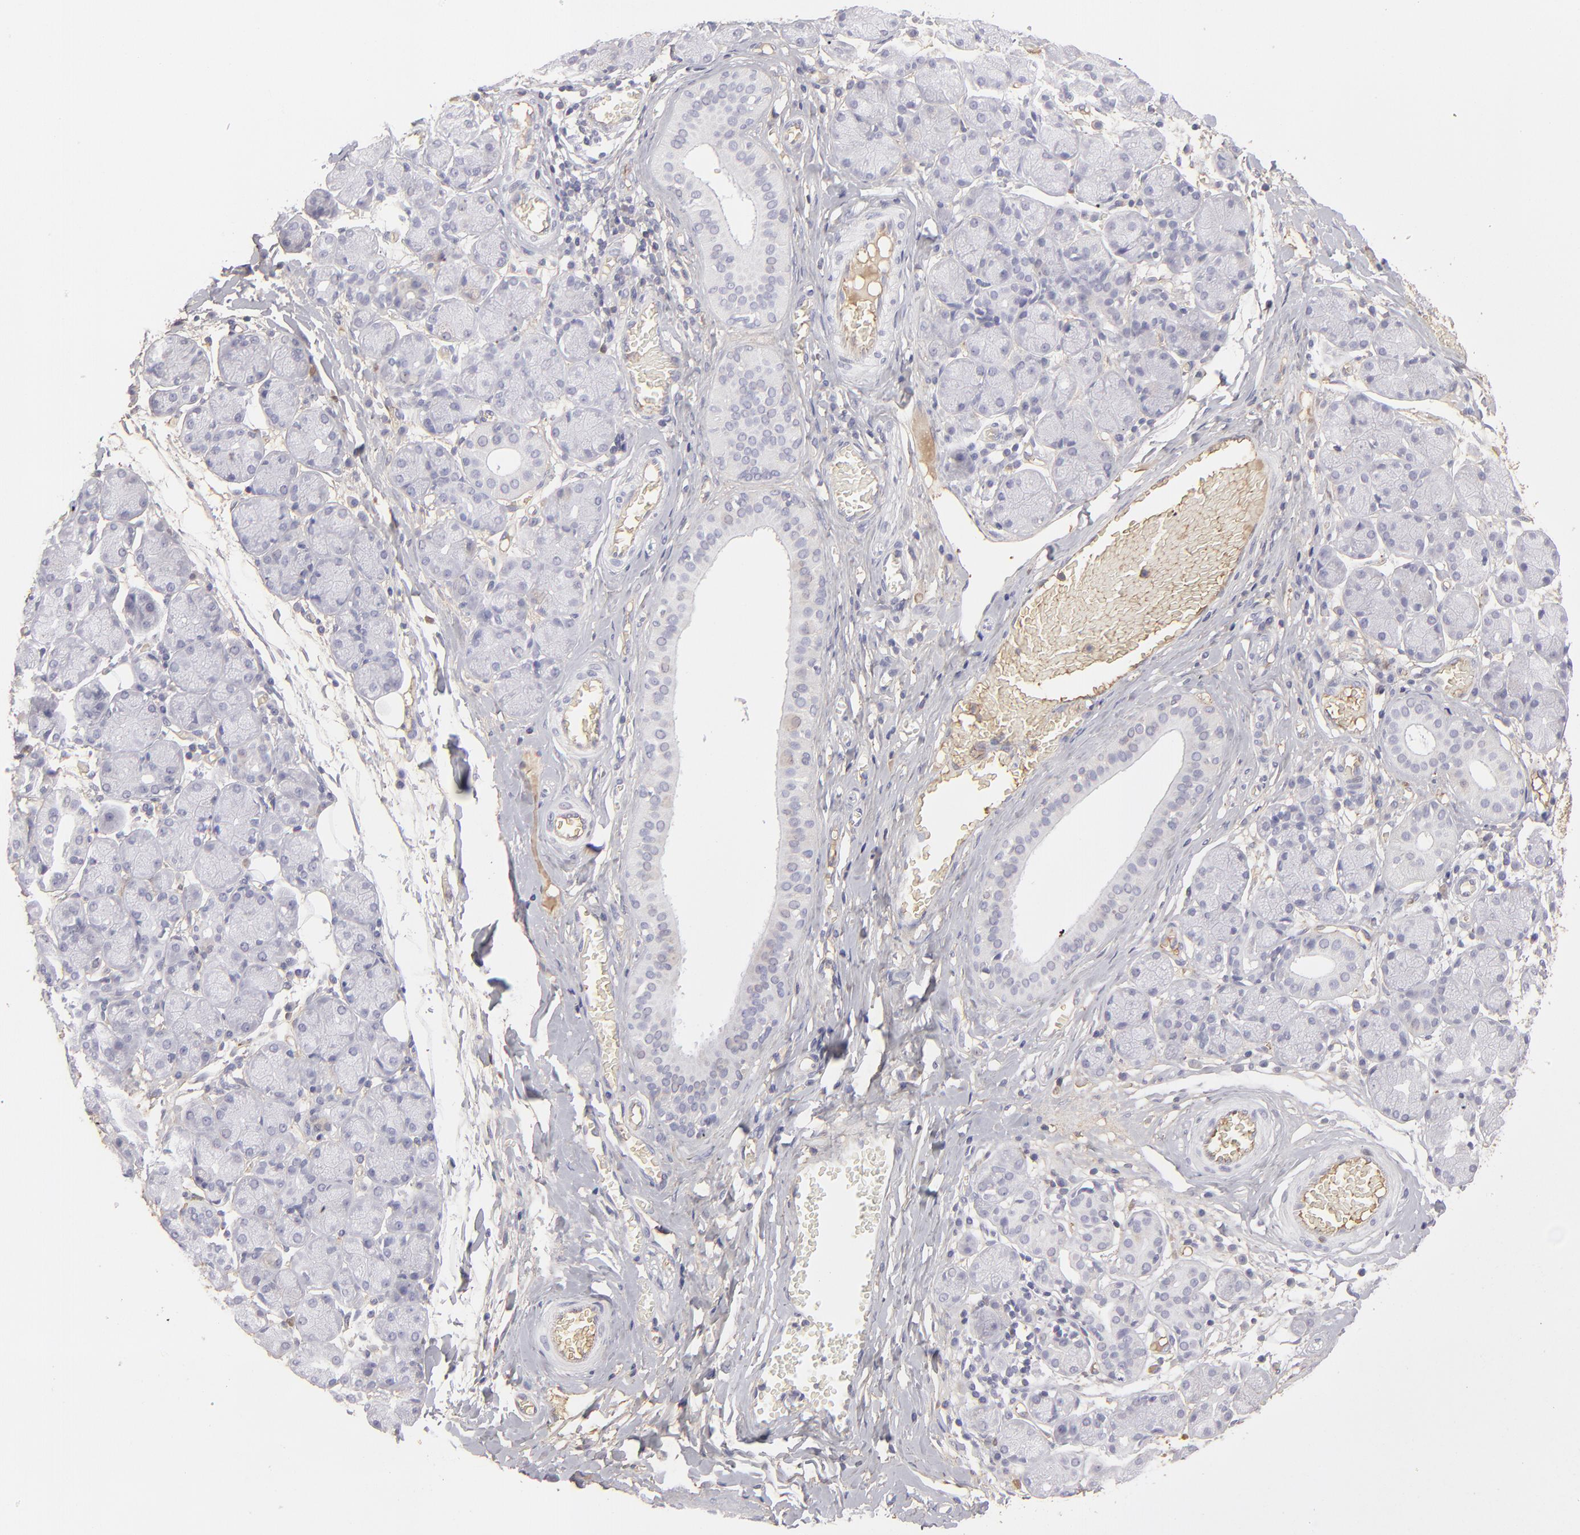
{"staining": {"intensity": "negative", "quantity": "none", "location": "none"}, "tissue": "salivary gland", "cell_type": "Glandular cells", "image_type": "normal", "snomed": [{"axis": "morphology", "description": "Normal tissue, NOS"}, {"axis": "topography", "description": "Salivary gland"}], "caption": "DAB immunohistochemical staining of benign human salivary gland displays no significant staining in glandular cells. The staining was performed using DAB to visualize the protein expression in brown, while the nuclei were stained in blue with hematoxylin (Magnification: 20x).", "gene": "ABCC4", "patient": {"sex": "female", "age": 24}}